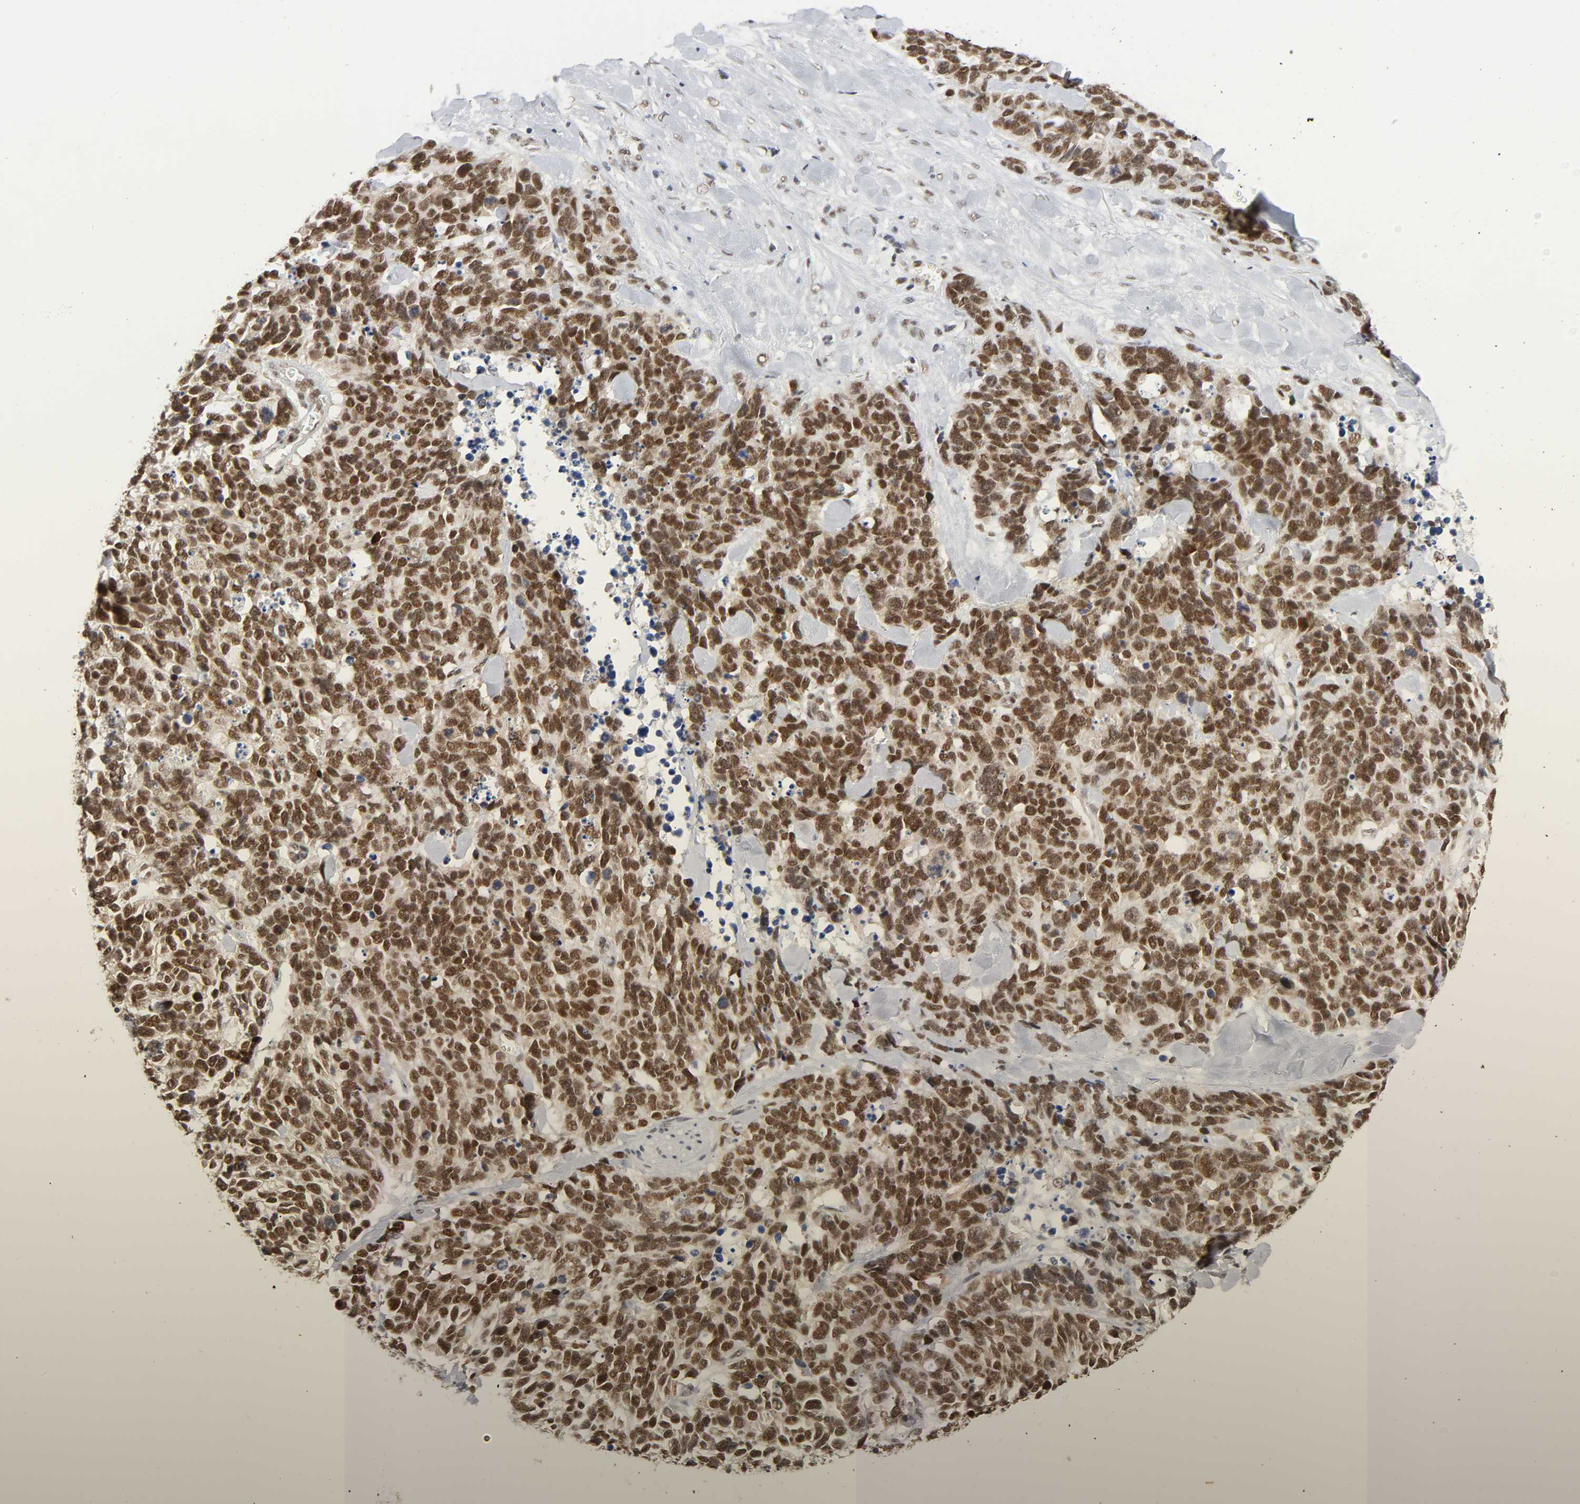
{"staining": {"intensity": "strong", "quantity": ">75%", "location": "nuclear"}, "tissue": "lung cancer", "cell_type": "Tumor cells", "image_type": "cancer", "snomed": [{"axis": "morphology", "description": "Neoplasm, malignant, NOS"}, {"axis": "topography", "description": "Lung"}], "caption": "Strong nuclear positivity is seen in approximately >75% of tumor cells in lung cancer (malignant neoplasm).", "gene": "NCOA6", "patient": {"sex": "female", "age": 58}}